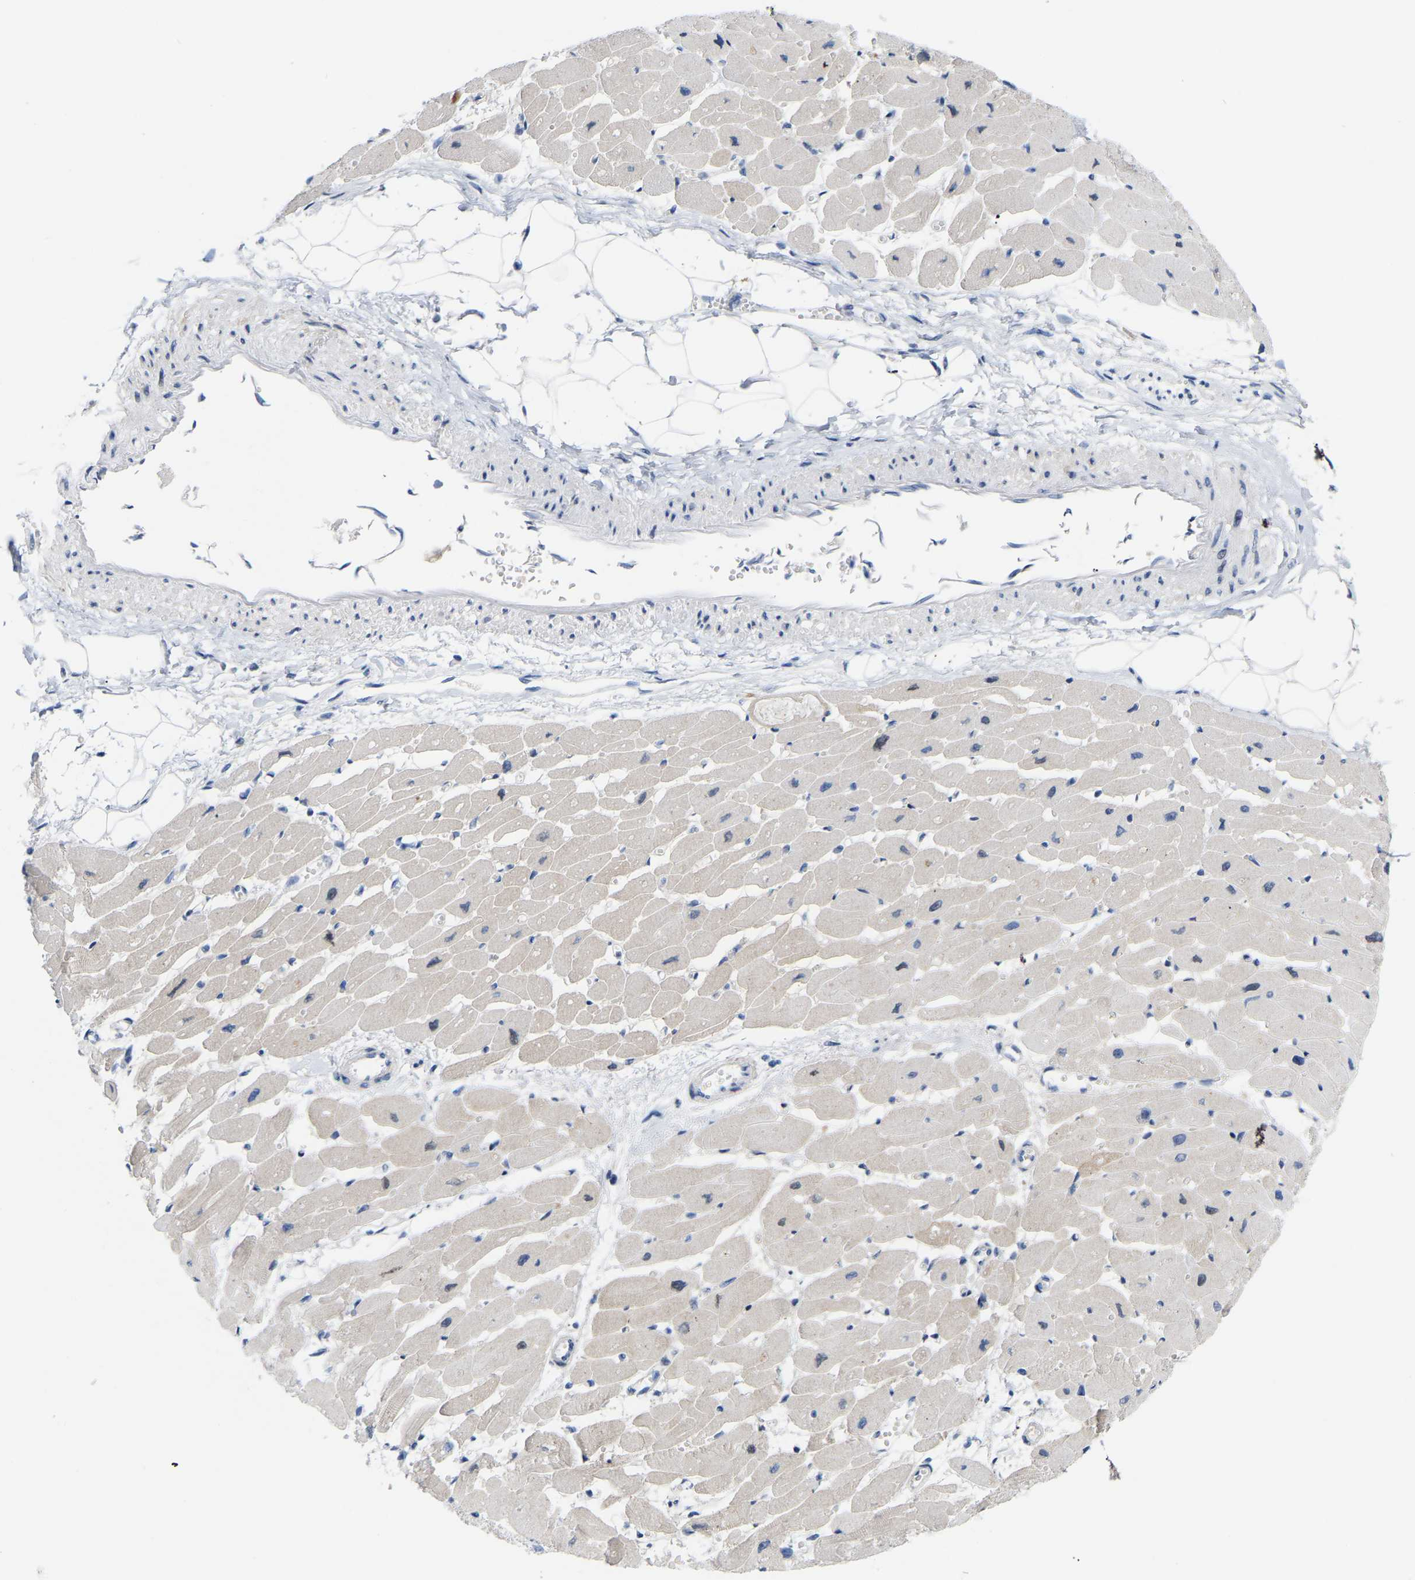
{"staining": {"intensity": "weak", "quantity": ">75%", "location": "cytoplasmic/membranous"}, "tissue": "heart muscle", "cell_type": "Cardiomyocytes", "image_type": "normal", "snomed": [{"axis": "morphology", "description": "Normal tissue, NOS"}, {"axis": "topography", "description": "Heart"}], "caption": "Immunohistochemical staining of benign heart muscle demonstrates weak cytoplasmic/membranous protein positivity in approximately >75% of cardiomyocytes.", "gene": "ABTB2", "patient": {"sex": "female", "age": 54}}